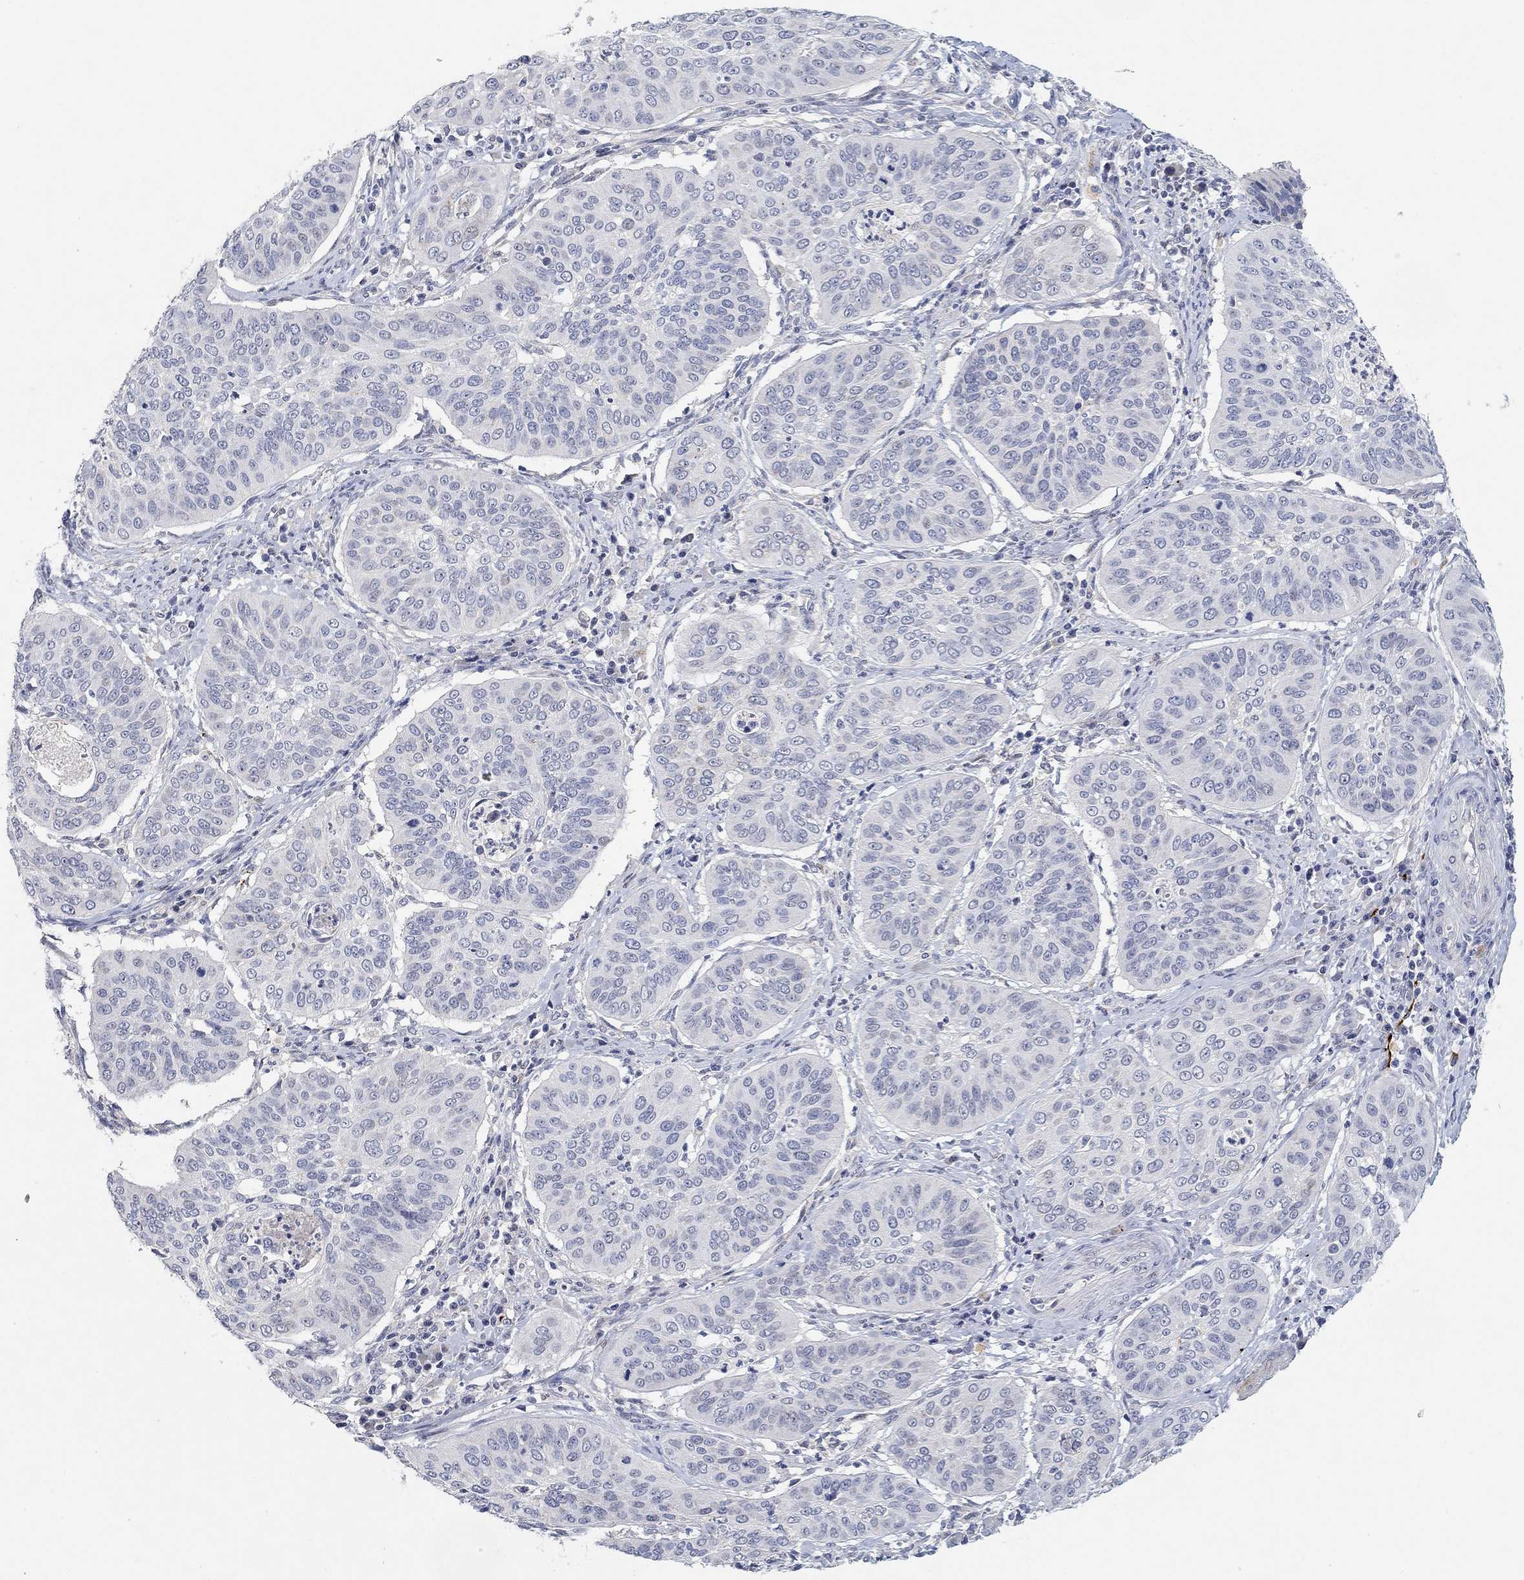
{"staining": {"intensity": "negative", "quantity": "none", "location": "none"}, "tissue": "cervical cancer", "cell_type": "Tumor cells", "image_type": "cancer", "snomed": [{"axis": "morphology", "description": "Normal tissue, NOS"}, {"axis": "morphology", "description": "Squamous cell carcinoma, NOS"}, {"axis": "topography", "description": "Cervix"}], "caption": "DAB immunohistochemical staining of human cervical cancer exhibits no significant expression in tumor cells.", "gene": "VAT1L", "patient": {"sex": "female", "age": 39}}